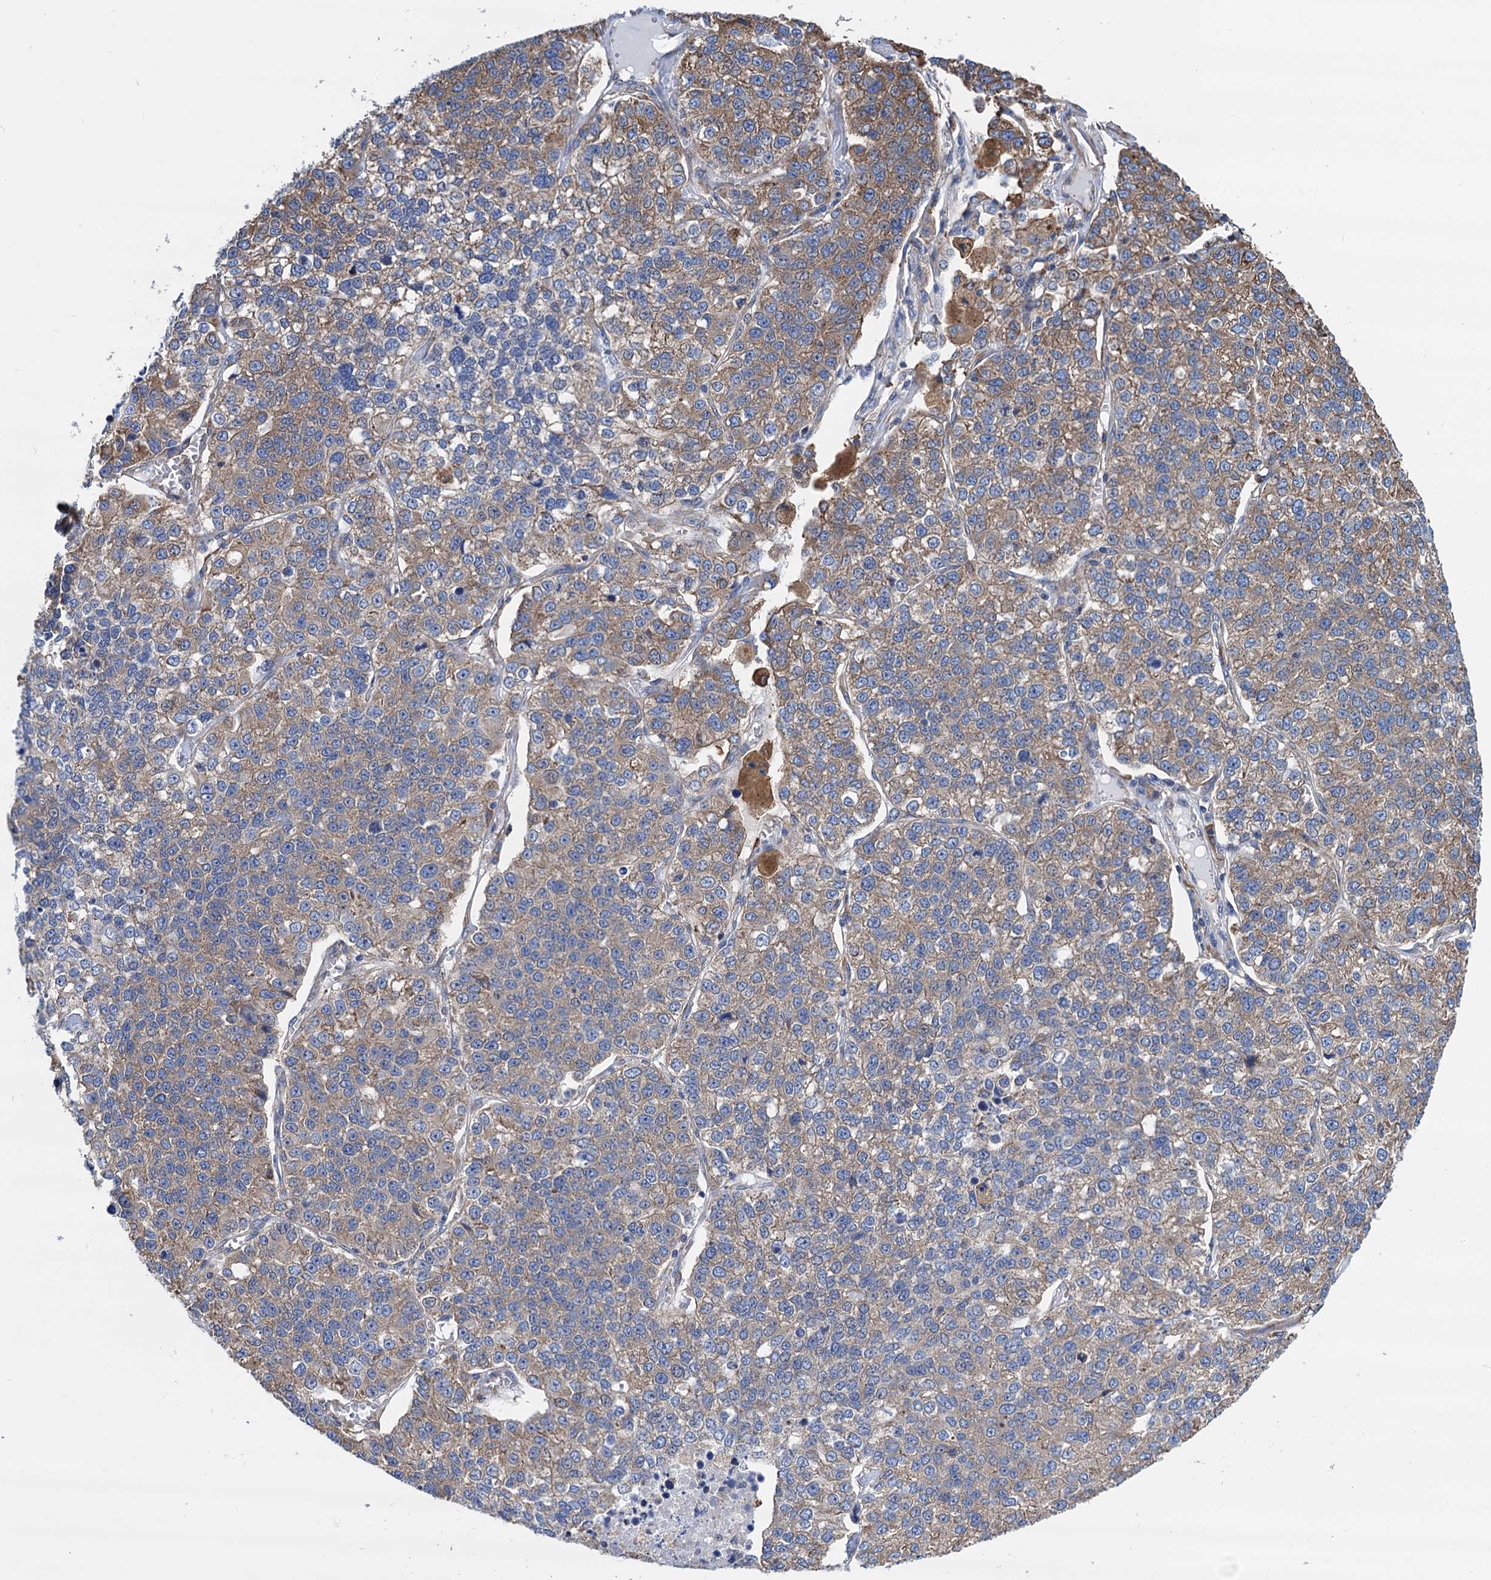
{"staining": {"intensity": "moderate", "quantity": "25%-75%", "location": "cytoplasmic/membranous"}, "tissue": "lung cancer", "cell_type": "Tumor cells", "image_type": "cancer", "snomed": [{"axis": "morphology", "description": "Adenocarcinoma, NOS"}, {"axis": "topography", "description": "Lung"}], "caption": "Immunohistochemical staining of human lung cancer exhibits medium levels of moderate cytoplasmic/membranous protein expression in about 25%-75% of tumor cells.", "gene": "SLC12A7", "patient": {"sex": "male", "age": 49}}